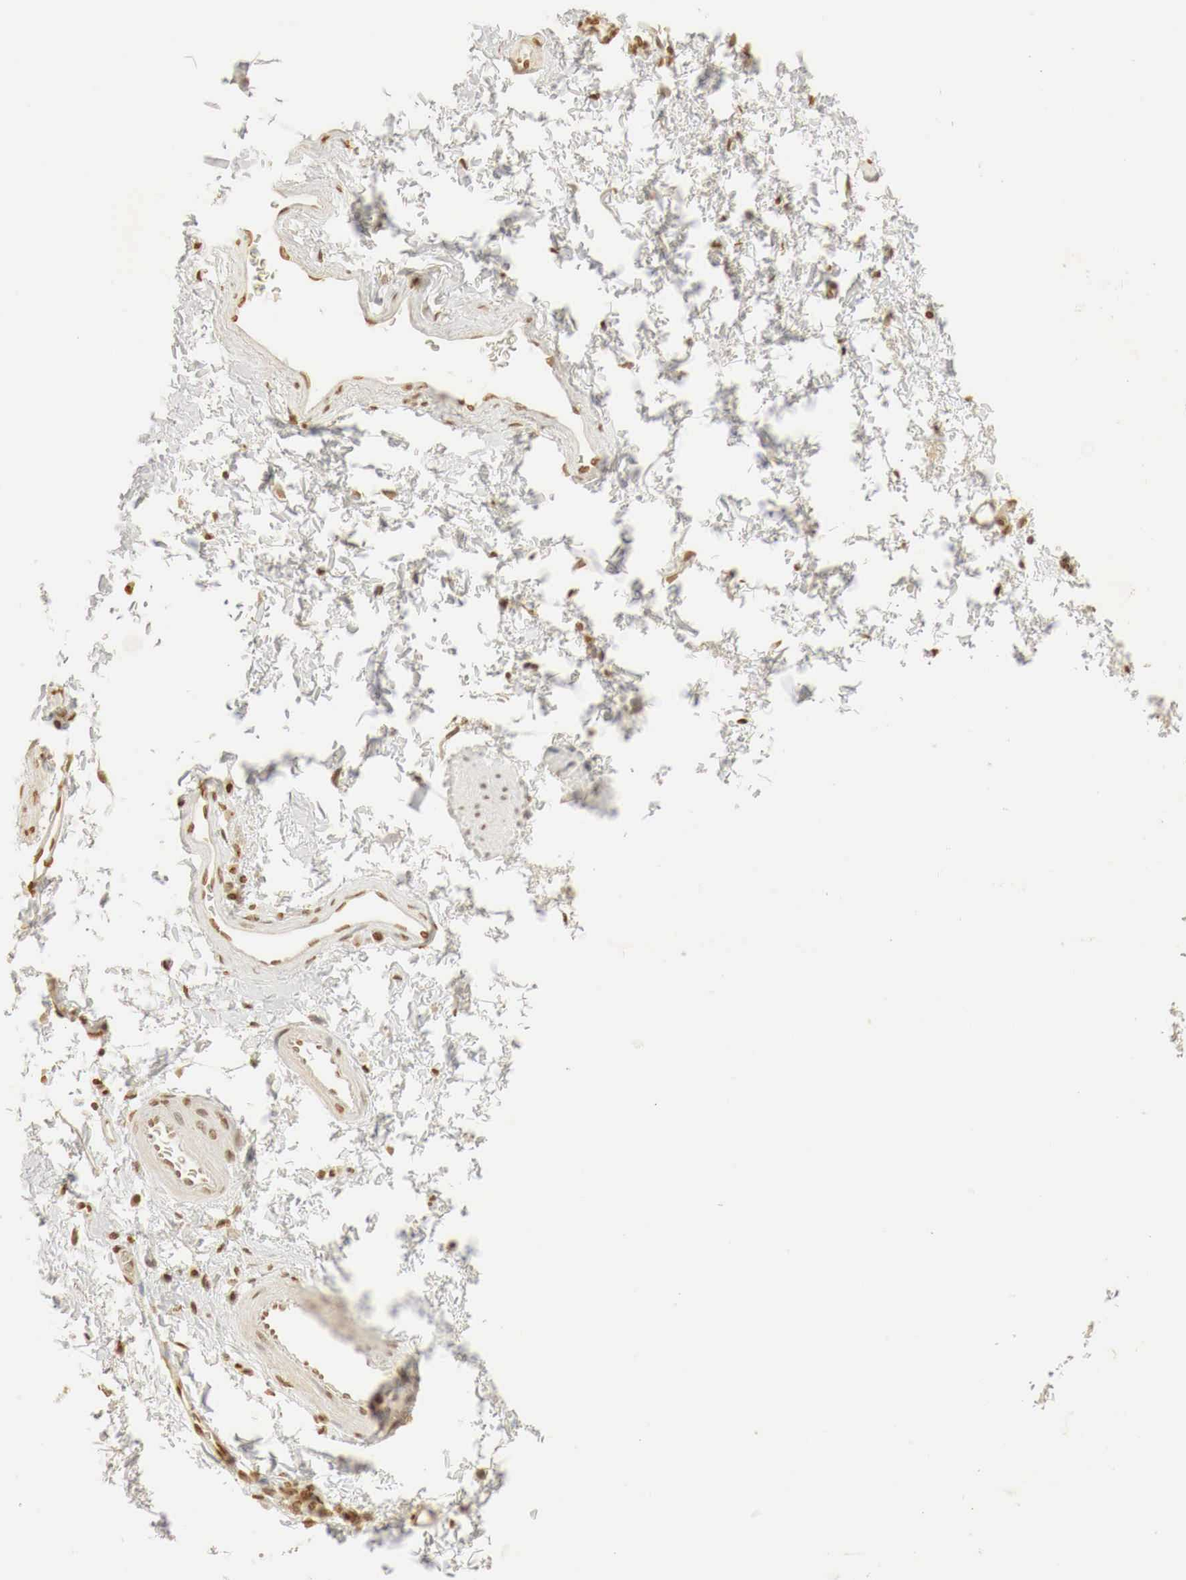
{"staining": {"intensity": "weak", "quantity": "25%-75%", "location": "cytoplasmic/membranous,nuclear"}, "tissue": "esophagus", "cell_type": "Squamous epithelial cells", "image_type": "normal", "snomed": [{"axis": "morphology", "description": "Normal tissue, NOS"}, {"axis": "topography", "description": "Esophagus"}], "caption": "Immunohistochemistry (IHC) micrograph of unremarkable esophagus: esophagus stained using immunohistochemistry (IHC) displays low levels of weak protein expression localized specifically in the cytoplasmic/membranous,nuclear of squamous epithelial cells, appearing as a cytoplasmic/membranous,nuclear brown color.", "gene": "ERBB4", "patient": {"sex": "female", "age": 61}}